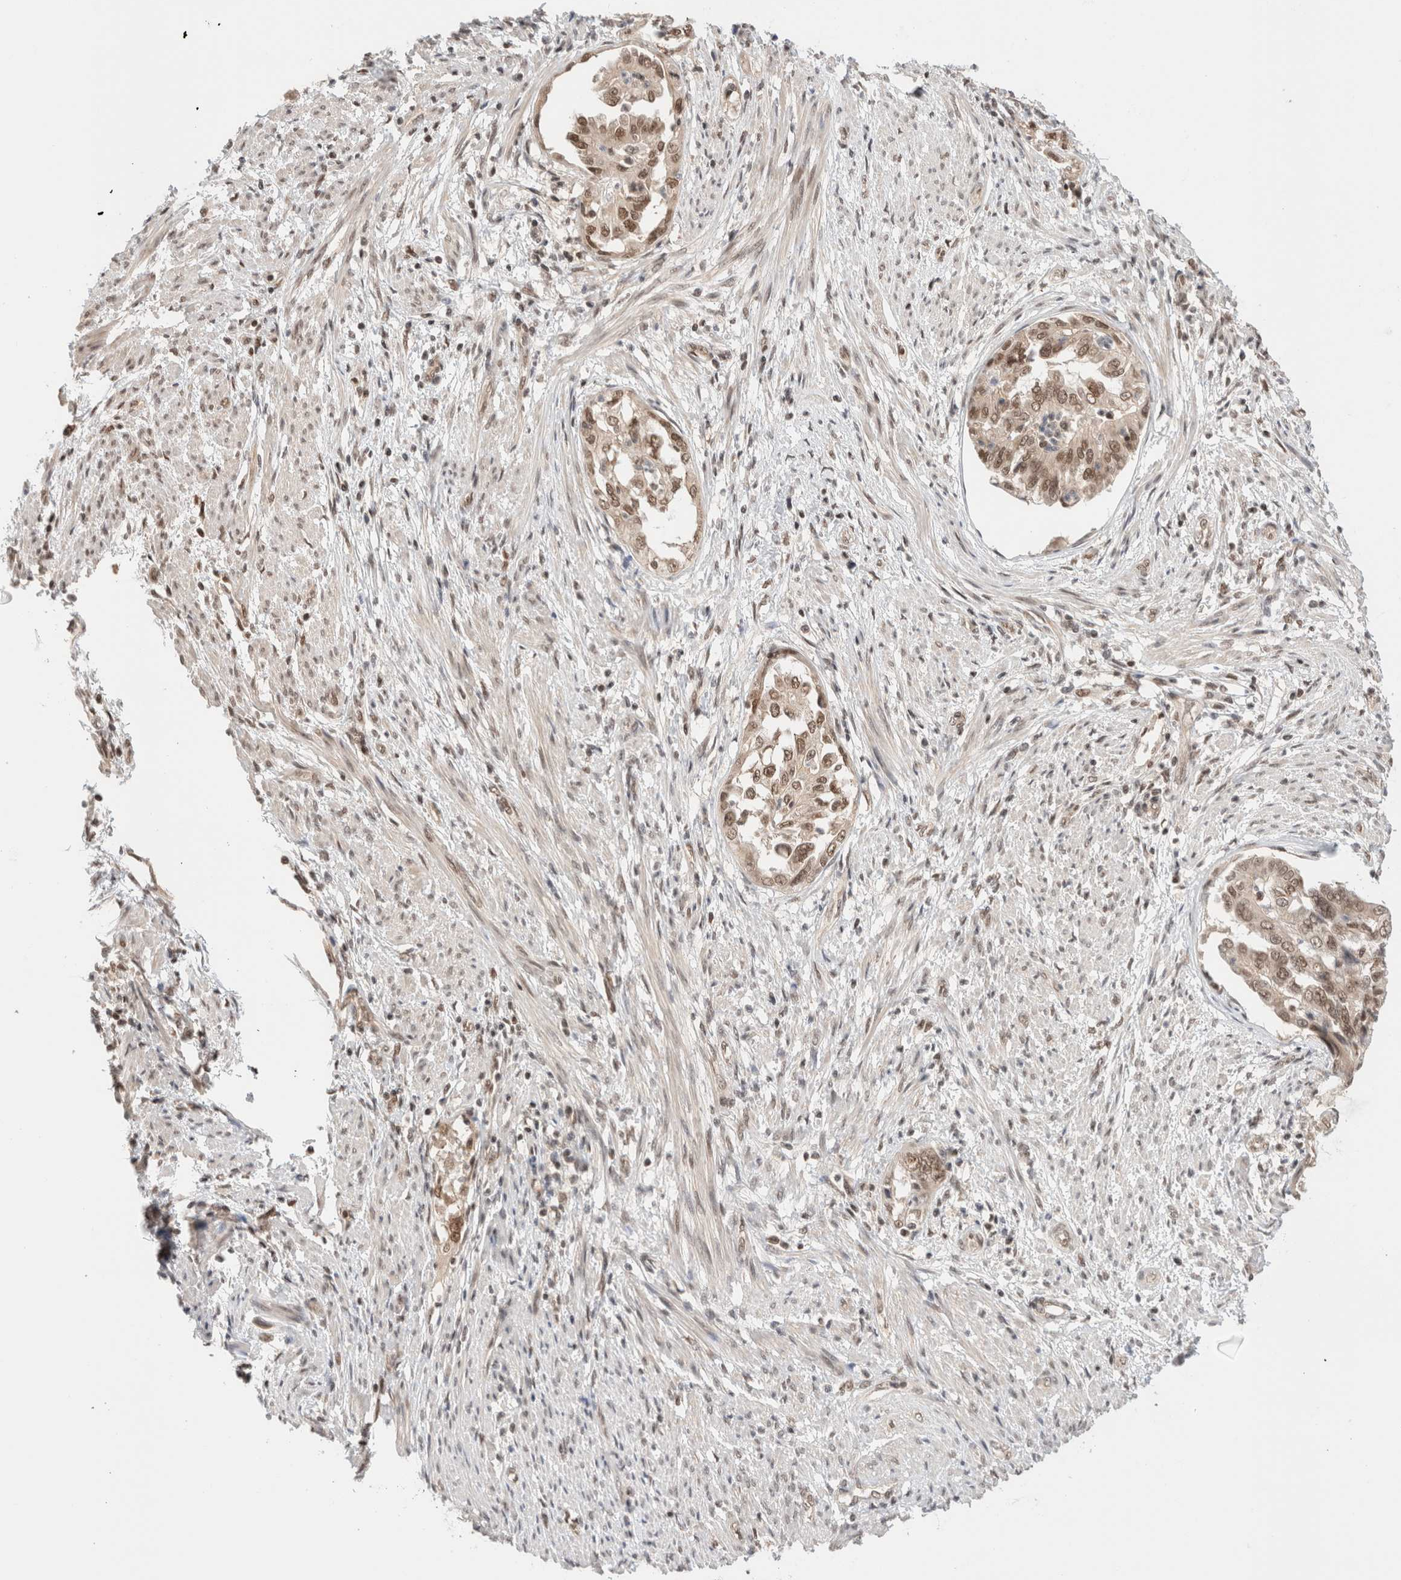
{"staining": {"intensity": "moderate", "quantity": ">75%", "location": "nuclear"}, "tissue": "endometrial cancer", "cell_type": "Tumor cells", "image_type": "cancer", "snomed": [{"axis": "morphology", "description": "Adenocarcinoma, NOS"}, {"axis": "topography", "description": "Endometrium"}], "caption": "IHC histopathology image of neoplastic tissue: human endometrial adenocarcinoma stained using IHC exhibits medium levels of moderate protein expression localized specifically in the nuclear of tumor cells, appearing as a nuclear brown color.", "gene": "GATAD2A", "patient": {"sex": "female", "age": 85}}